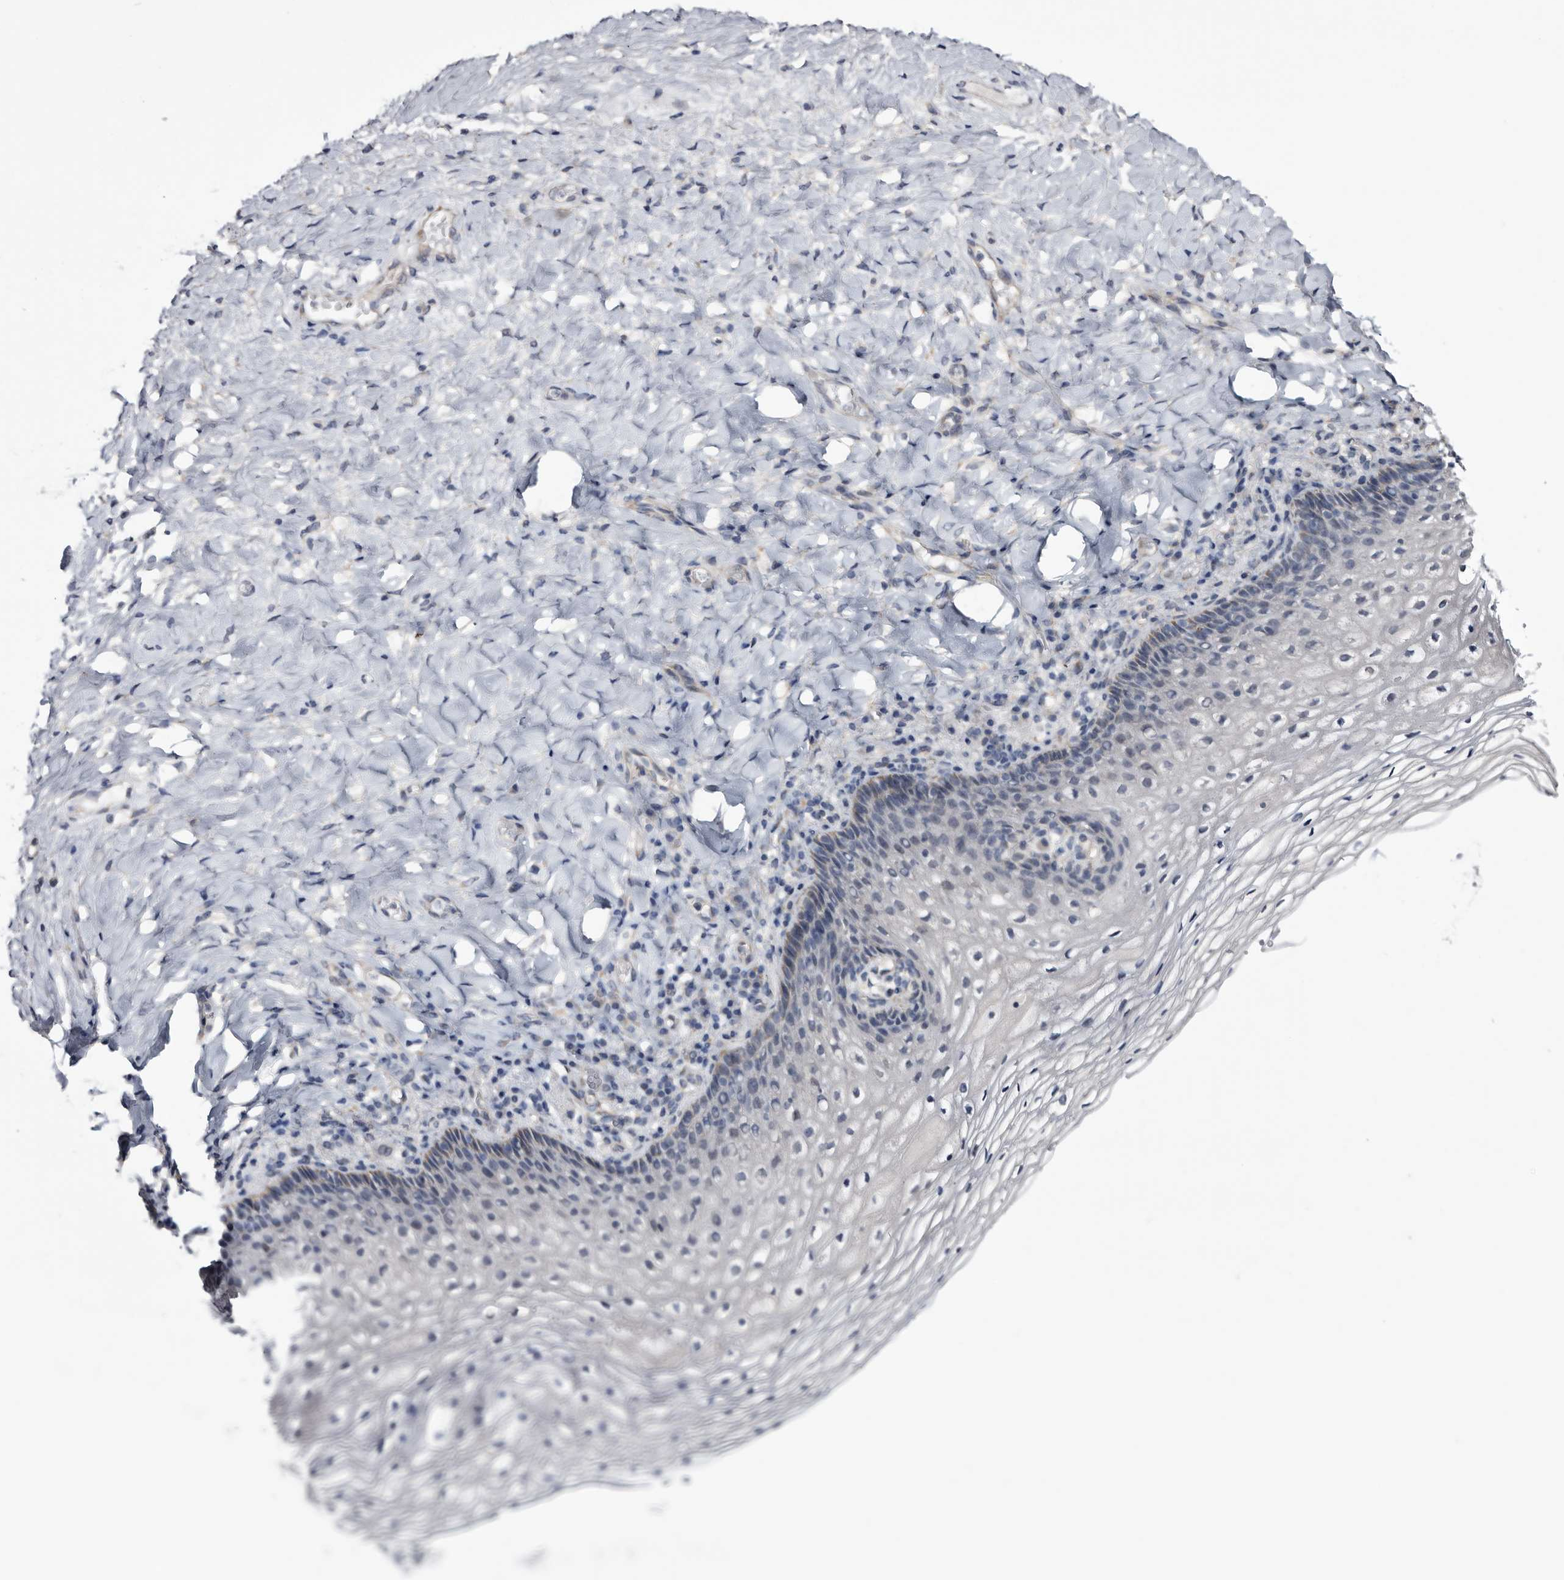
{"staining": {"intensity": "weak", "quantity": "25%-75%", "location": "cytoplasmic/membranous"}, "tissue": "vagina", "cell_type": "Squamous epithelial cells", "image_type": "normal", "snomed": [{"axis": "morphology", "description": "Normal tissue, NOS"}, {"axis": "topography", "description": "Vagina"}], "caption": "About 25%-75% of squamous epithelial cells in unremarkable human vagina demonstrate weak cytoplasmic/membranous protein positivity as visualized by brown immunohistochemical staining.", "gene": "ARMCX2", "patient": {"sex": "female", "age": 60}}